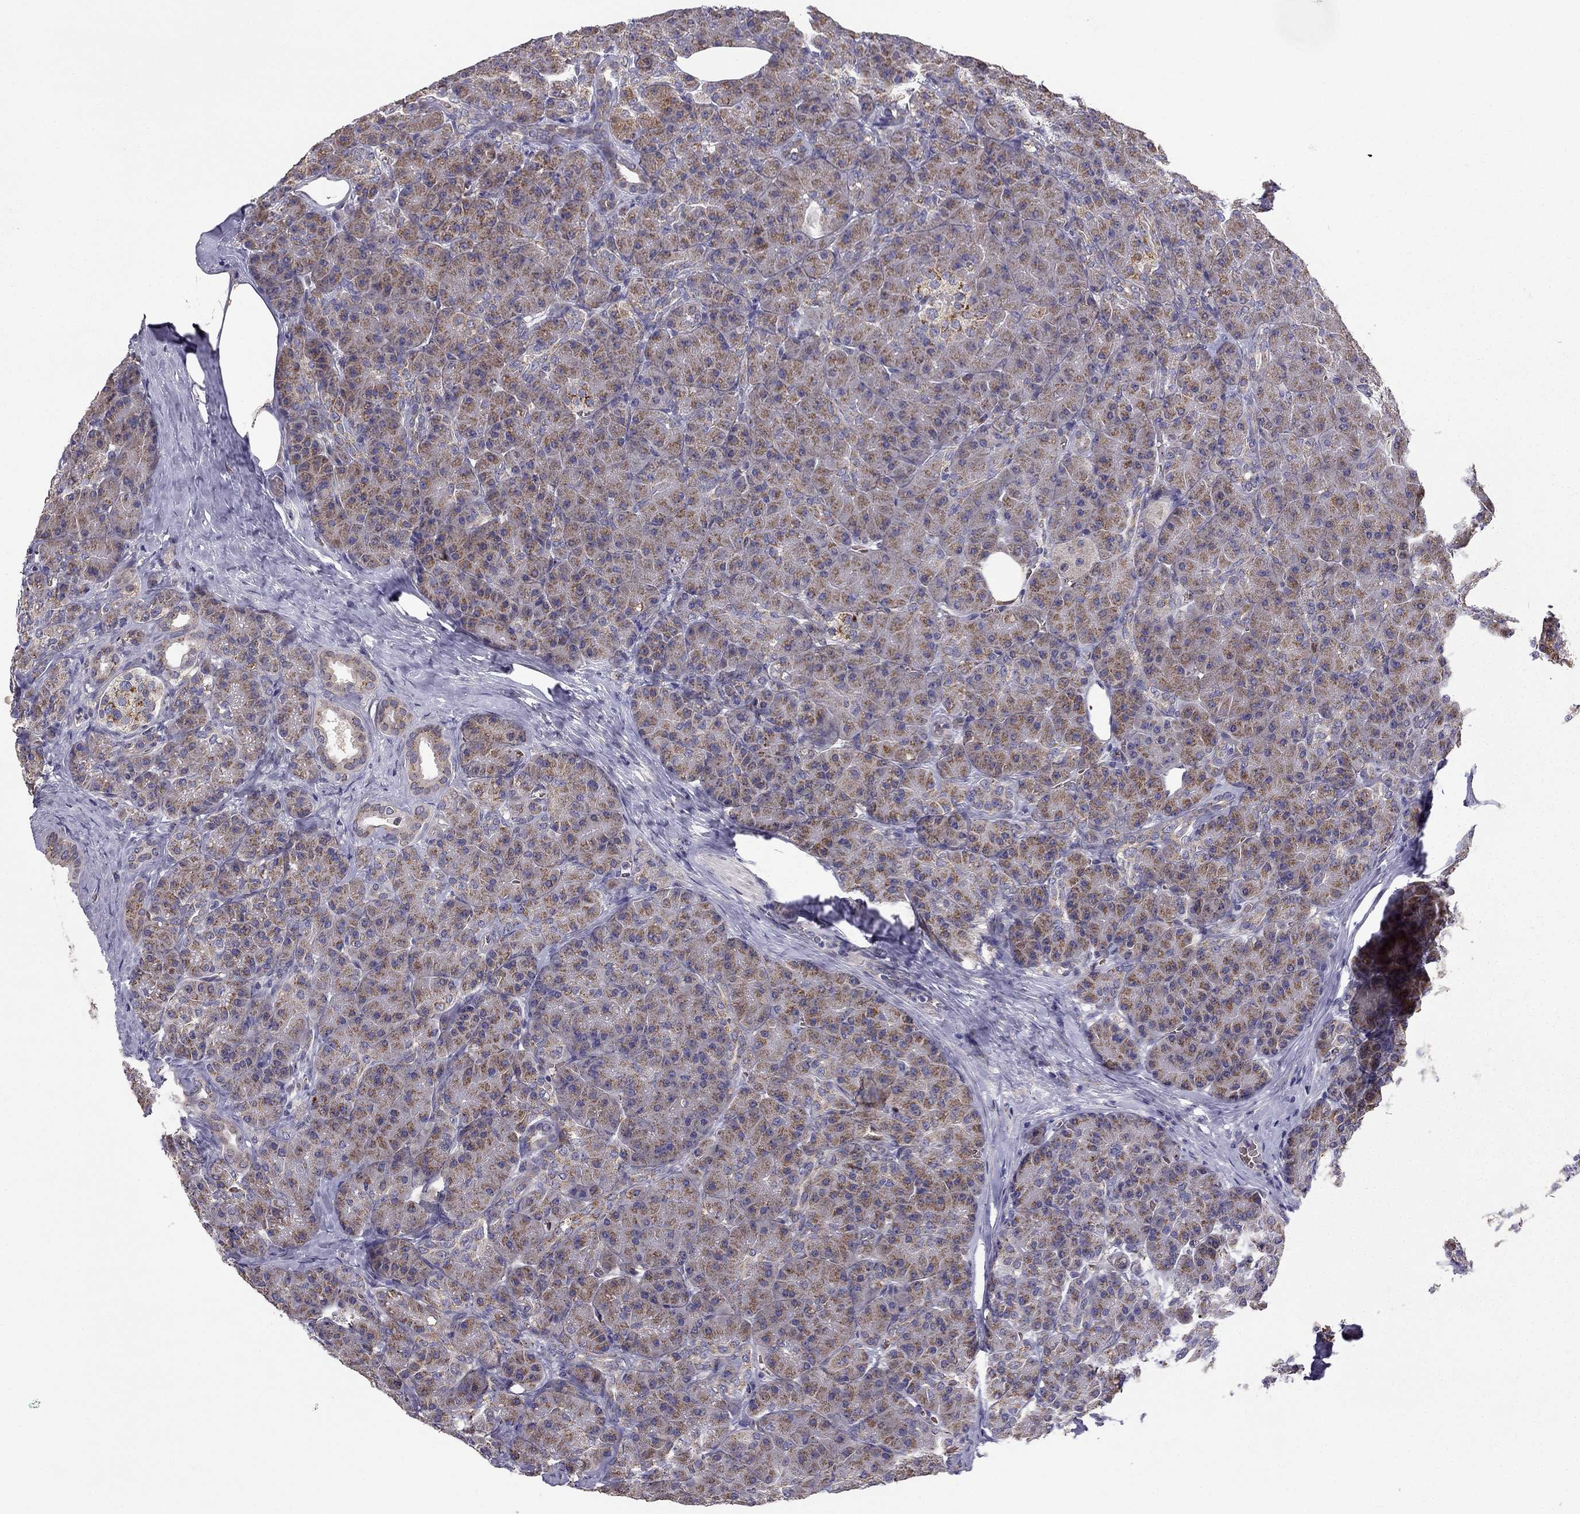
{"staining": {"intensity": "moderate", "quantity": ">75%", "location": "cytoplasmic/membranous"}, "tissue": "pancreas", "cell_type": "Exocrine glandular cells", "image_type": "normal", "snomed": [{"axis": "morphology", "description": "Normal tissue, NOS"}, {"axis": "topography", "description": "Pancreas"}], "caption": "A histopathology image of pancreas stained for a protein exhibits moderate cytoplasmic/membranous brown staining in exocrine glandular cells. Immunohistochemistry stains the protein in brown and the nuclei are stained blue.", "gene": "B4GALT7", "patient": {"sex": "male", "age": 57}}